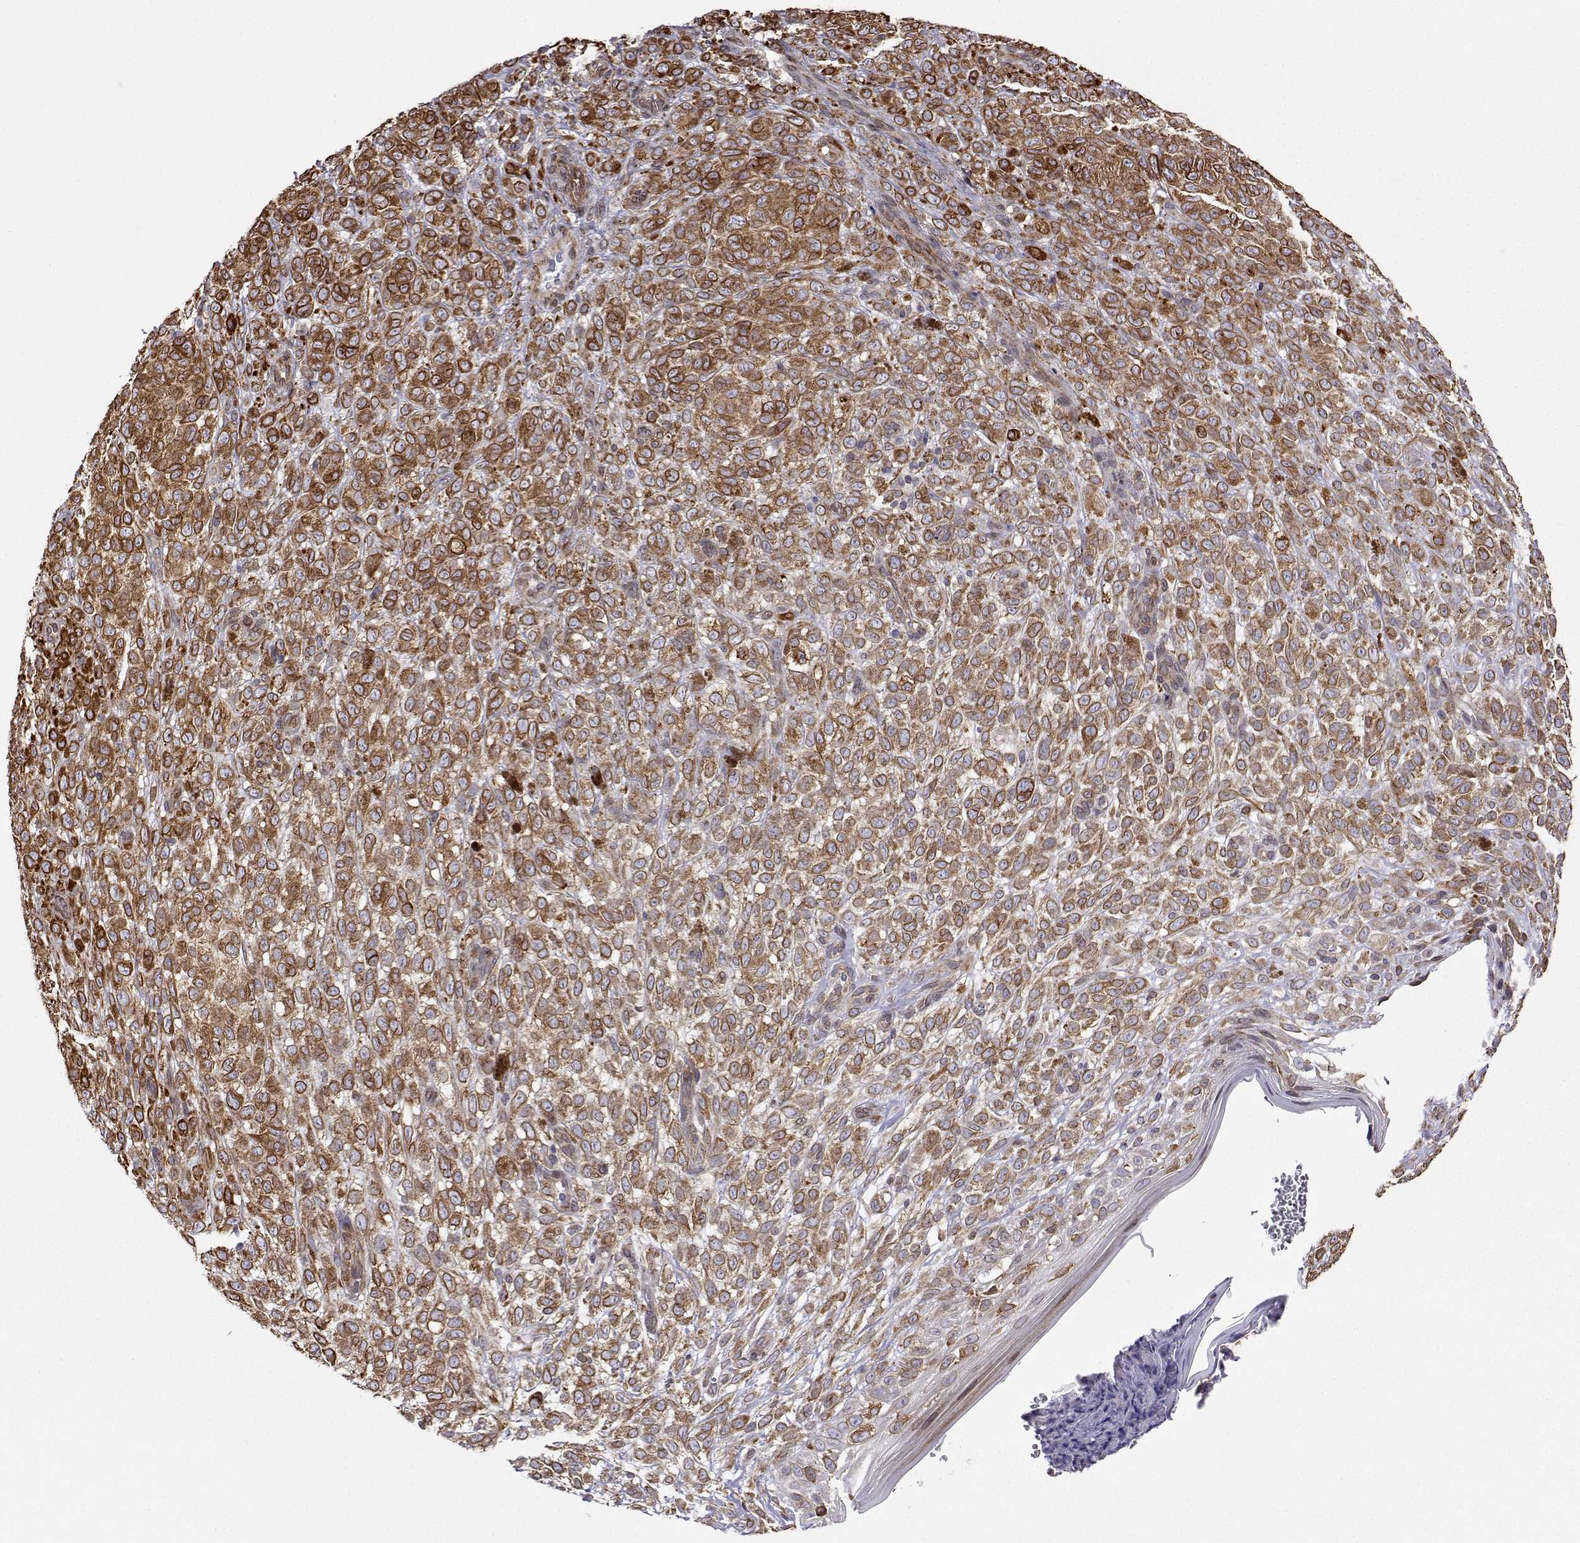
{"staining": {"intensity": "moderate", "quantity": ">75%", "location": "cytoplasmic/membranous"}, "tissue": "melanoma", "cell_type": "Tumor cells", "image_type": "cancer", "snomed": [{"axis": "morphology", "description": "Malignant melanoma, NOS"}, {"axis": "topography", "description": "Skin"}], "caption": "Brown immunohistochemical staining in human melanoma shows moderate cytoplasmic/membranous positivity in approximately >75% of tumor cells.", "gene": "PGRMC2", "patient": {"sex": "female", "age": 86}}